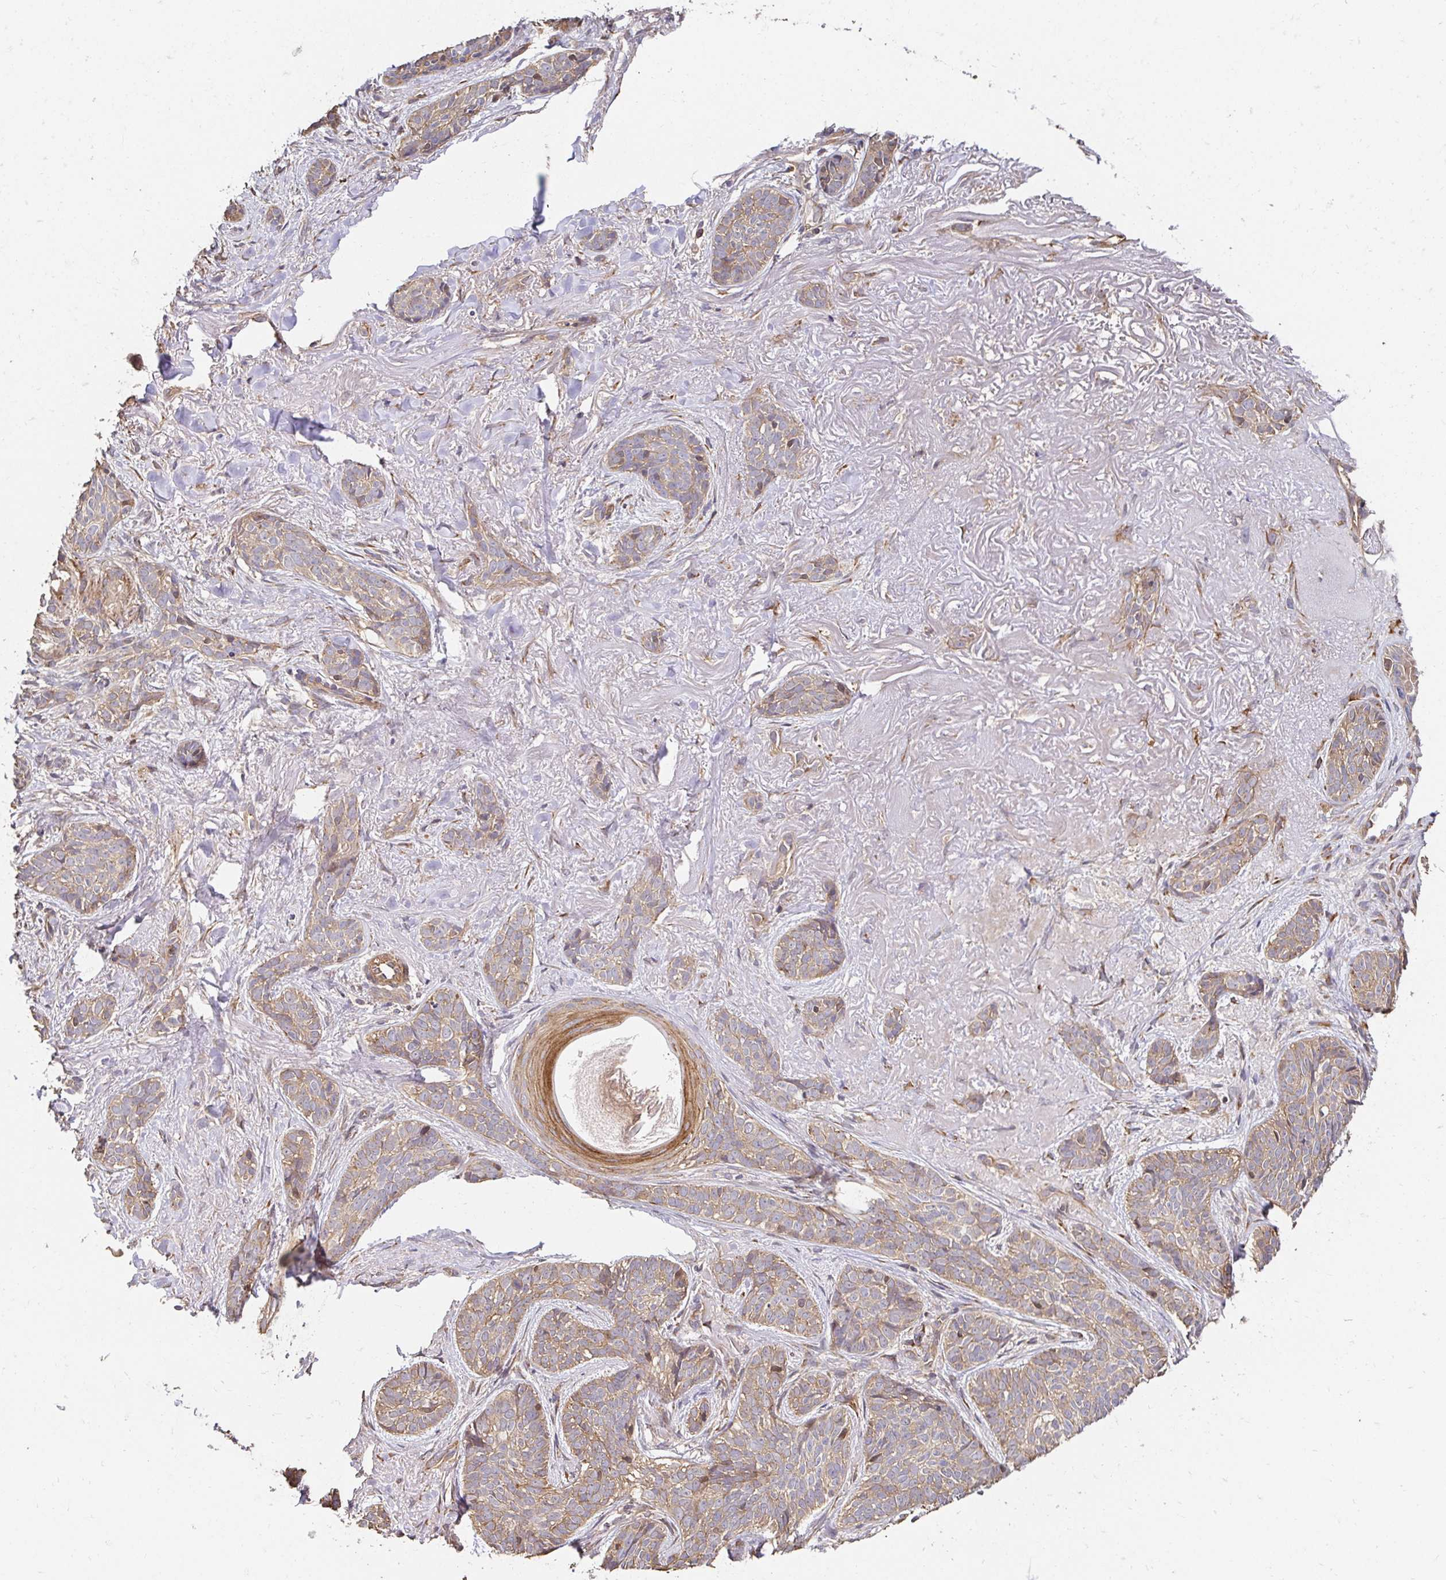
{"staining": {"intensity": "weak", "quantity": ">75%", "location": "cytoplasmic/membranous"}, "tissue": "skin cancer", "cell_type": "Tumor cells", "image_type": "cancer", "snomed": [{"axis": "morphology", "description": "Basal cell carcinoma"}, {"axis": "morphology", "description": "BCC, high aggressive"}, {"axis": "topography", "description": "Skin"}], "caption": "A brown stain labels weak cytoplasmic/membranous staining of a protein in skin basal cell carcinoma tumor cells. (DAB (3,3'-diaminobenzidine) = brown stain, brightfield microscopy at high magnification).", "gene": "APBB1", "patient": {"sex": "female", "age": 79}}